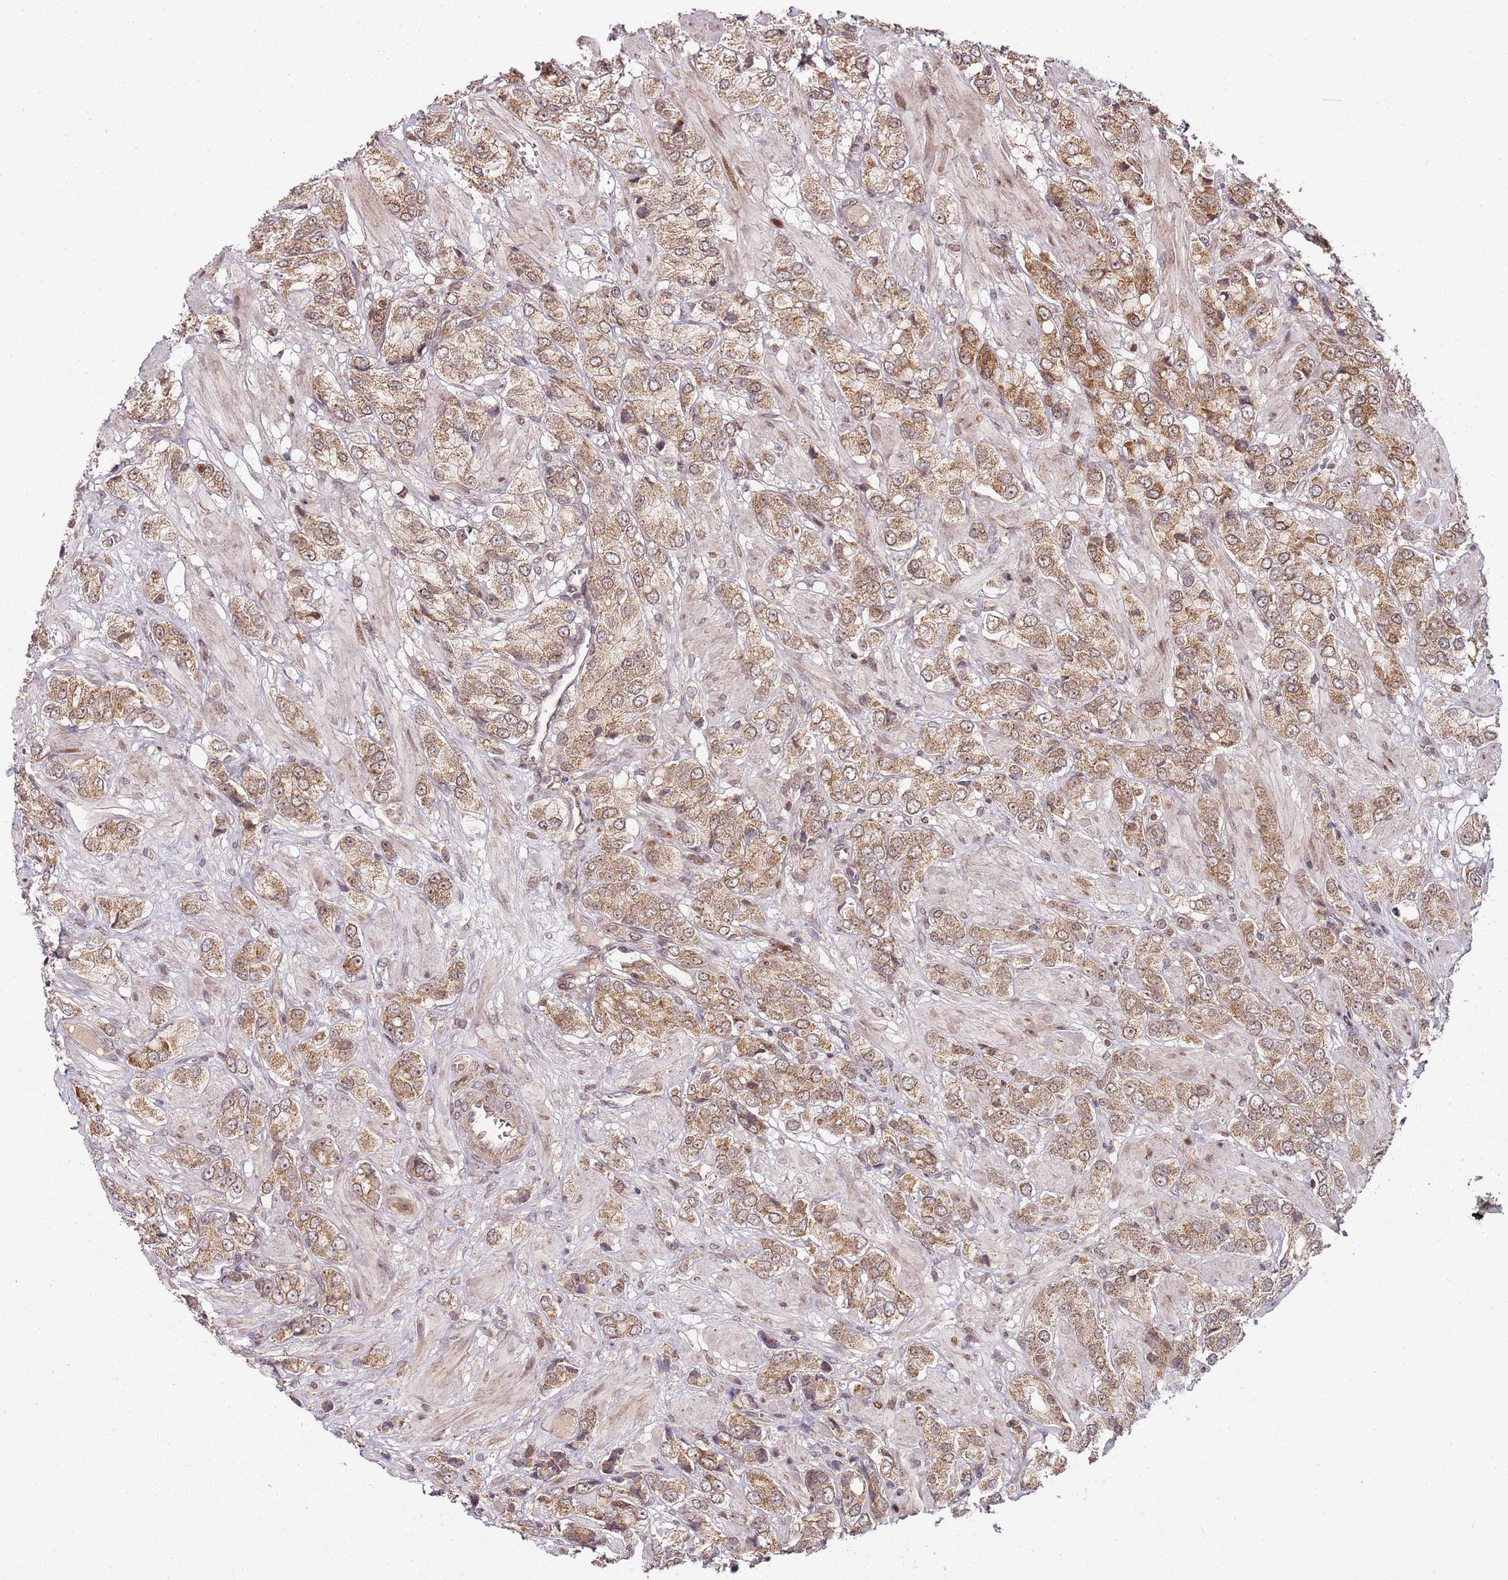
{"staining": {"intensity": "moderate", "quantity": ">75%", "location": "cytoplasmic/membranous"}, "tissue": "prostate cancer", "cell_type": "Tumor cells", "image_type": "cancer", "snomed": [{"axis": "morphology", "description": "Adenocarcinoma, High grade"}, {"axis": "topography", "description": "Prostate and seminal vesicle, NOS"}], "caption": "Prostate cancer tissue shows moderate cytoplasmic/membranous staining in about >75% of tumor cells", "gene": "EDC3", "patient": {"sex": "male", "age": 64}}